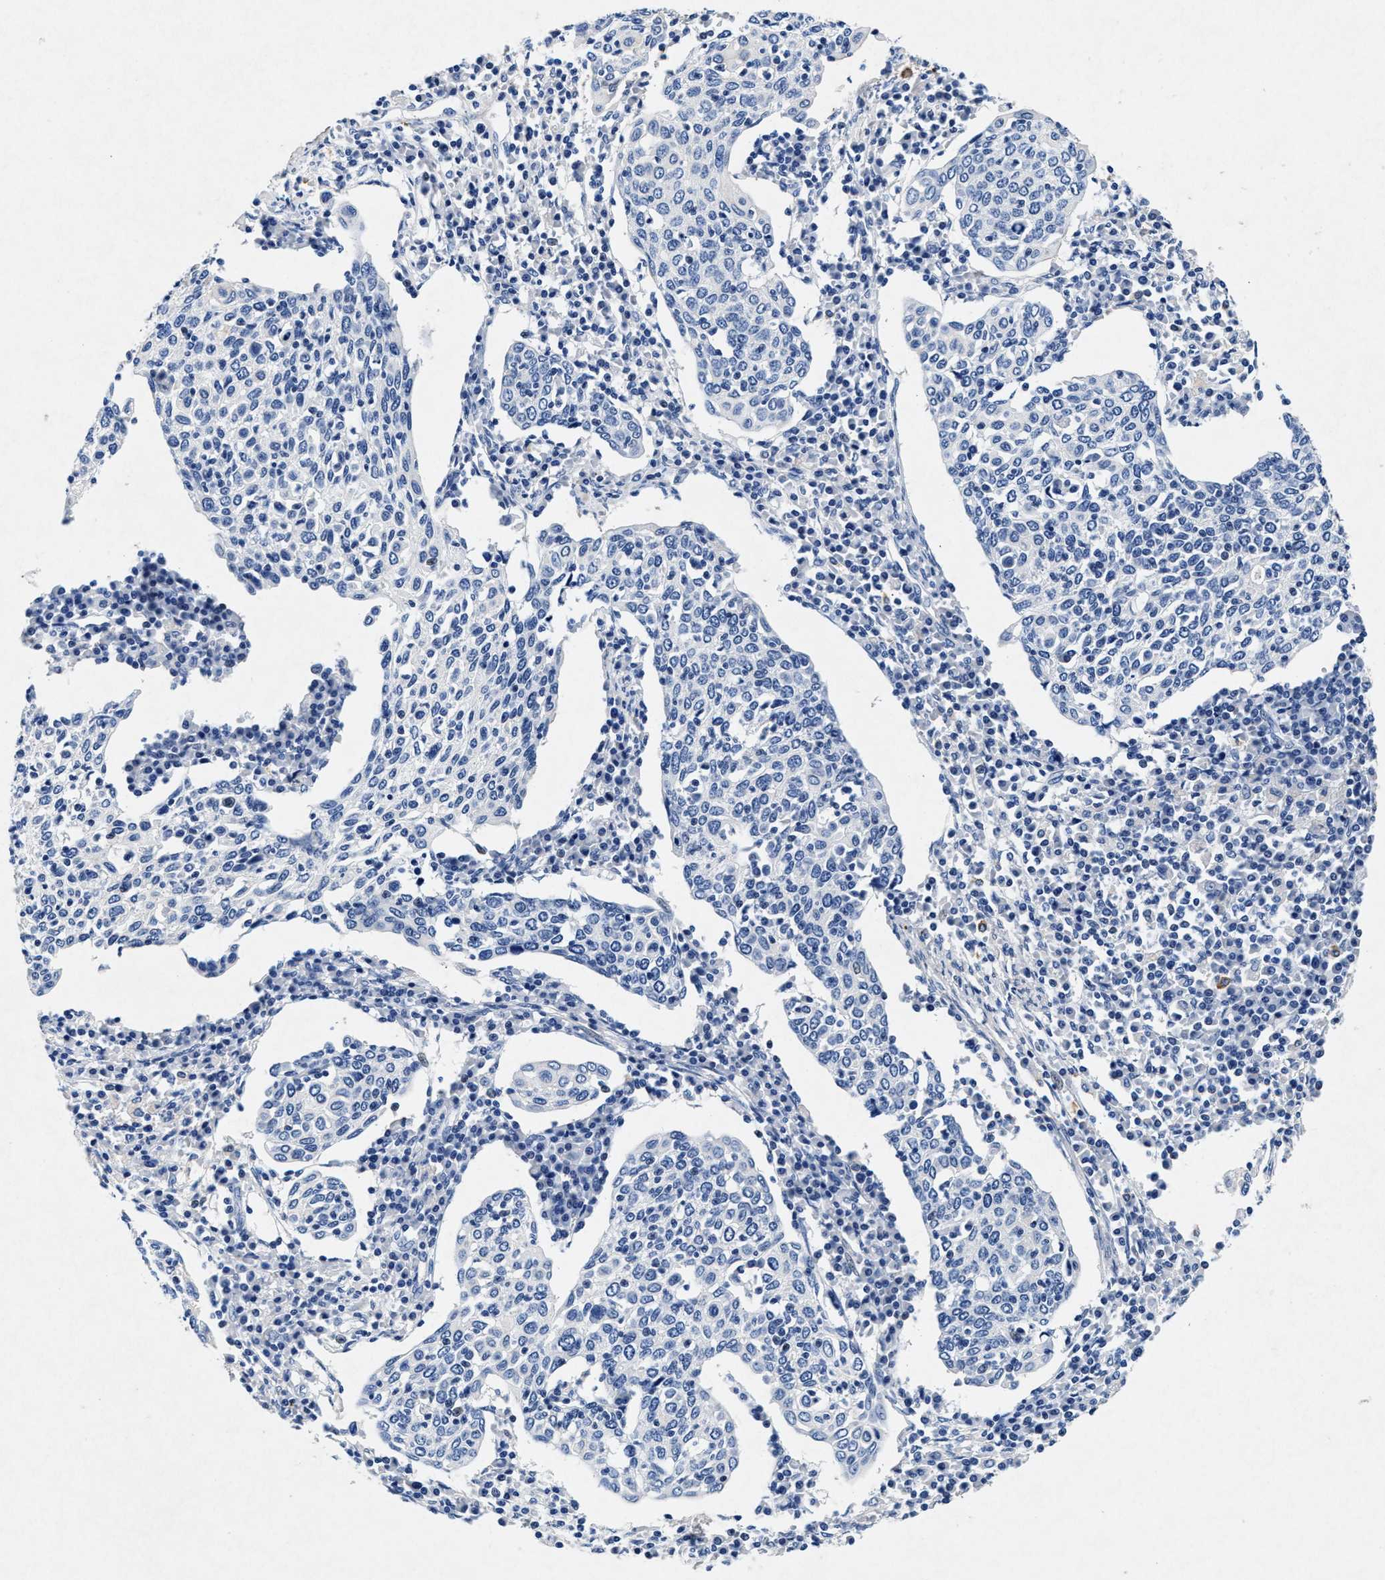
{"staining": {"intensity": "negative", "quantity": "none", "location": "none"}, "tissue": "cervical cancer", "cell_type": "Tumor cells", "image_type": "cancer", "snomed": [{"axis": "morphology", "description": "Squamous cell carcinoma, NOS"}, {"axis": "topography", "description": "Cervix"}], "caption": "This is a image of immunohistochemistry staining of cervical cancer, which shows no expression in tumor cells. (DAB (3,3'-diaminobenzidine) immunohistochemistry with hematoxylin counter stain).", "gene": "MAP6", "patient": {"sex": "female", "age": 40}}